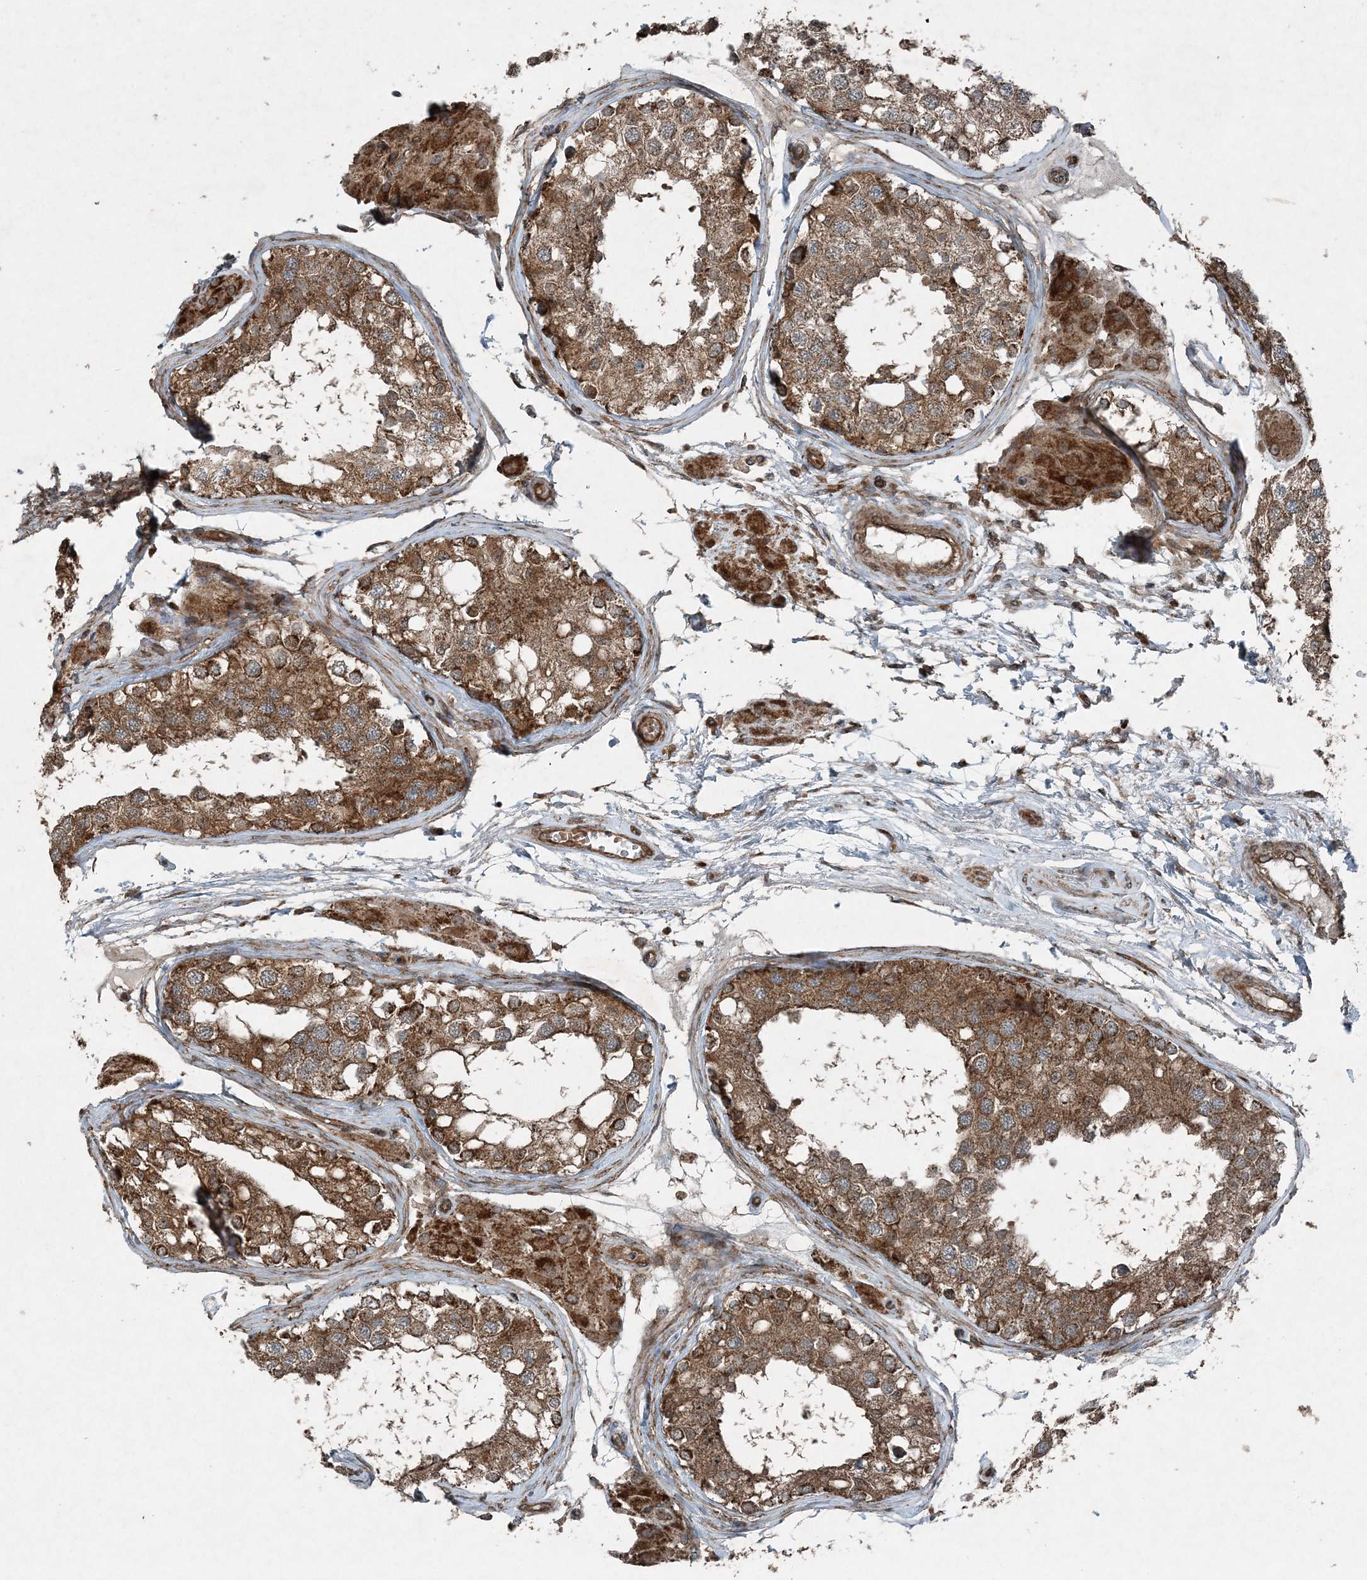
{"staining": {"intensity": "moderate", "quantity": ">75%", "location": "cytoplasmic/membranous"}, "tissue": "testis", "cell_type": "Cells in seminiferous ducts", "image_type": "normal", "snomed": [{"axis": "morphology", "description": "Normal tissue, NOS"}, {"axis": "topography", "description": "Testis"}], "caption": "This is an image of IHC staining of unremarkable testis, which shows moderate positivity in the cytoplasmic/membranous of cells in seminiferous ducts.", "gene": "COPS7B", "patient": {"sex": "male", "age": 68}}